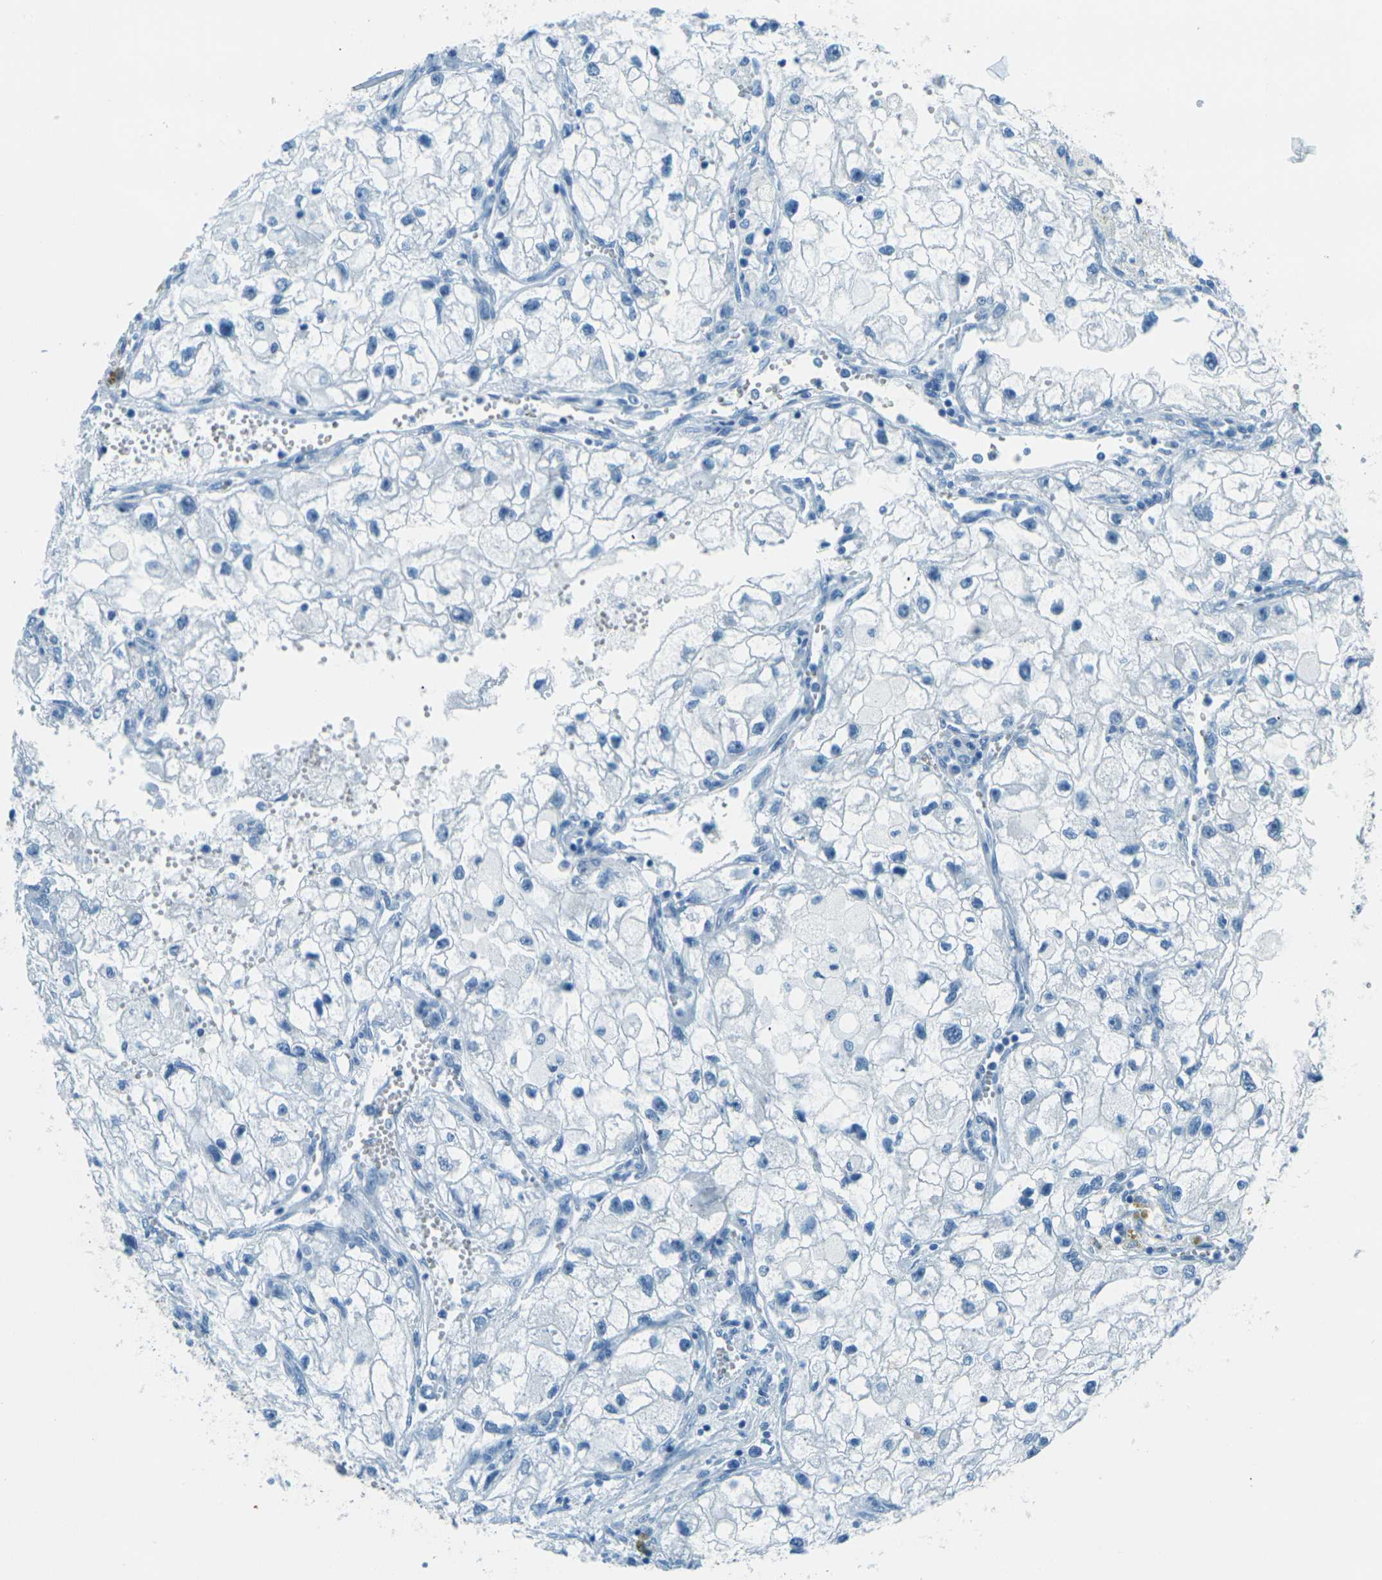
{"staining": {"intensity": "negative", "quantity": "none", "location": "none"}, "tissue": "renal cancer", "cell_type": "Tumor cells", "image_type": "cancer", "snomed": [{"axis": "morphology", "description": "Adenocarcinoma, NOS"}, {"axis": "topography", "description": "Kidney"}], "caption": "Tumor cells show no significant protein positivity in renal cancer (adenocarcinoma). (DAB immunohistochemistry visualized using brightfield microscopy, high magnification).", "gene": "OCLN", "patient": {"sex": "female", "age": 70}}